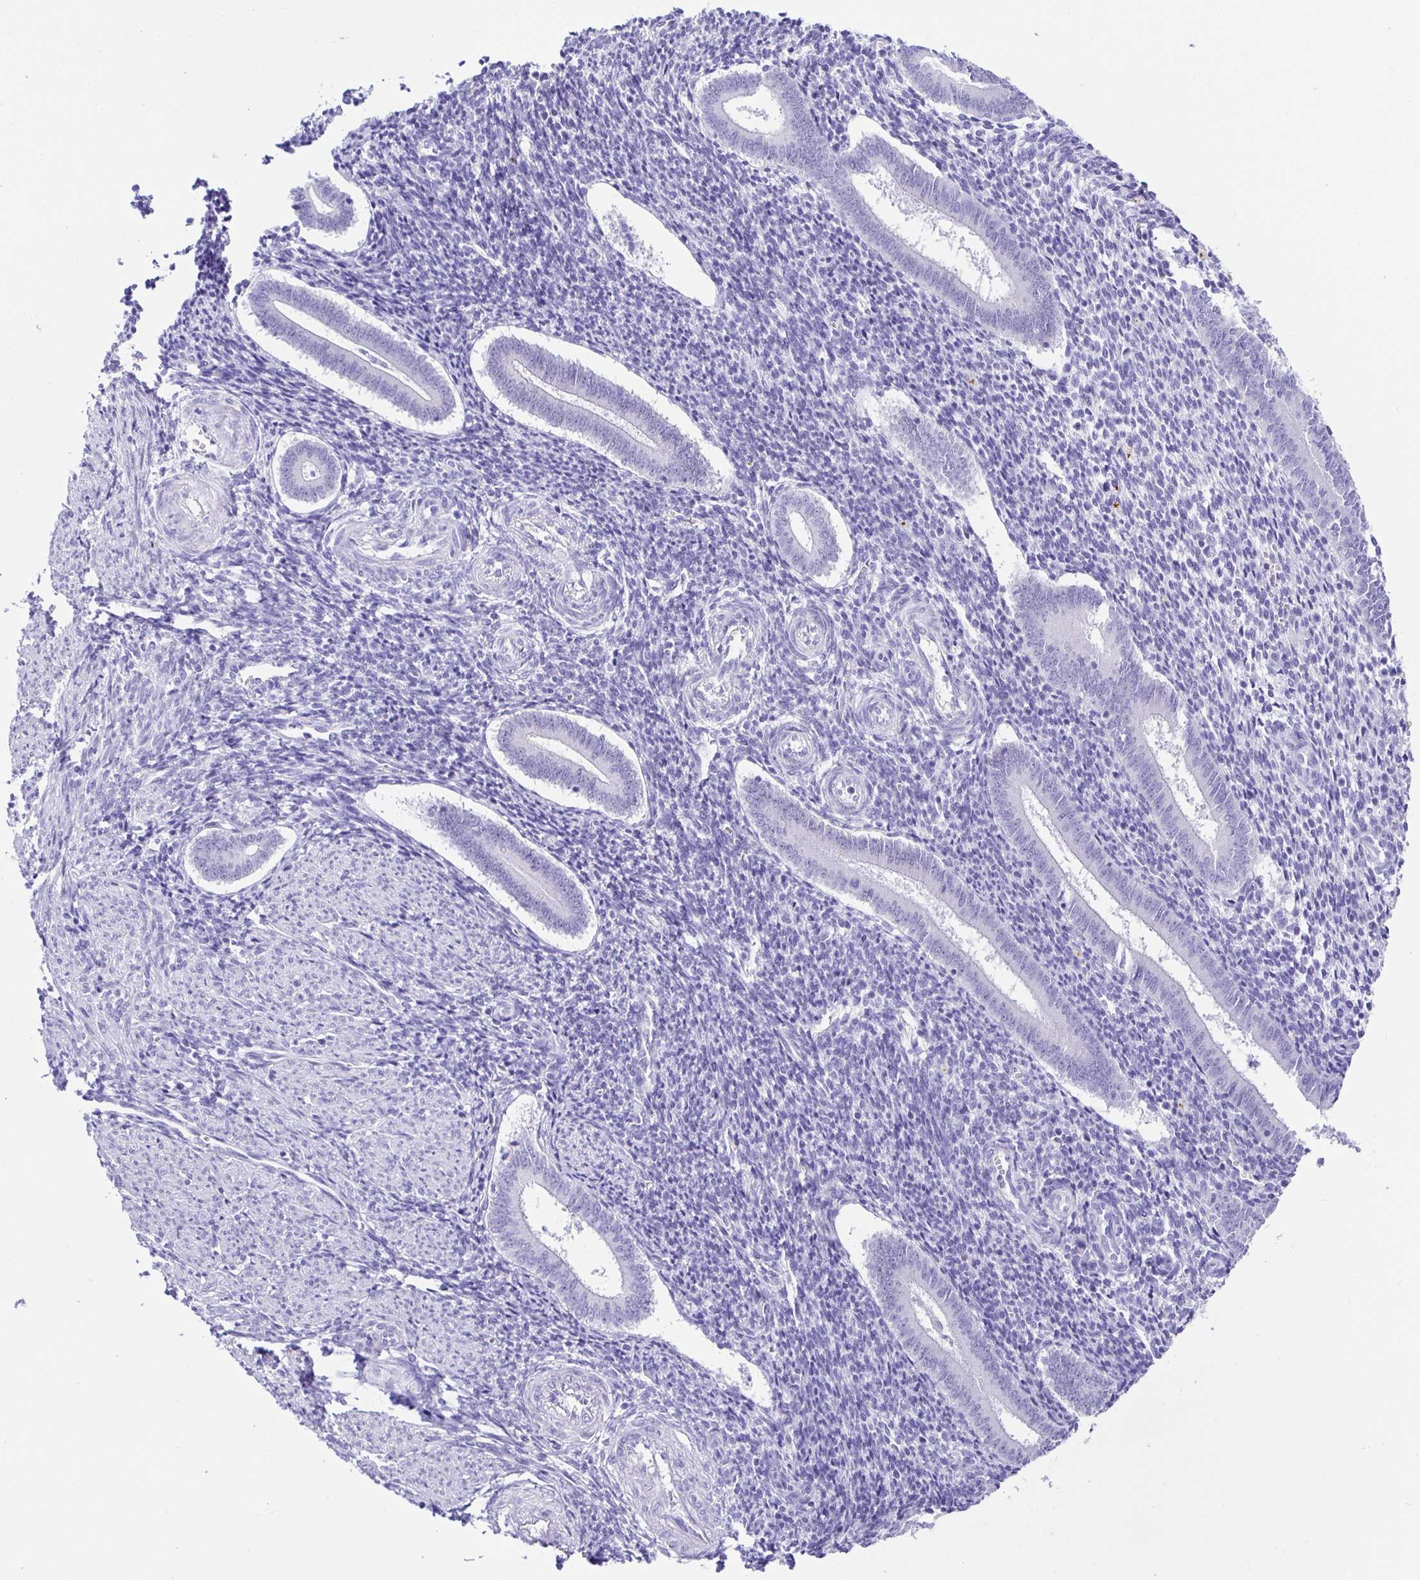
{"staining": {"intensity": "negative", "quantity": "none", "location": "none"}, "tissue": "endometrium", "cell_type": "Cells in endometrial stroma", "image_type": "normal", "snomed": [{"axis": "morphology", "description": "Normal tissue, NOS"}, {"axis": "topography", "description": "Endometrium"}], "caption": "The immunohistochemistry photomicrograph has no significant positivity in cells in endometrial stroma of endometrium. The staining is performed using DAB (3,3'-diaminobenzidine) brown chromogen with nuclei counter-stained in using hematoxylin.", "gene": "PRAMEF18", "patient": {"sex": "female", "age": 25}}